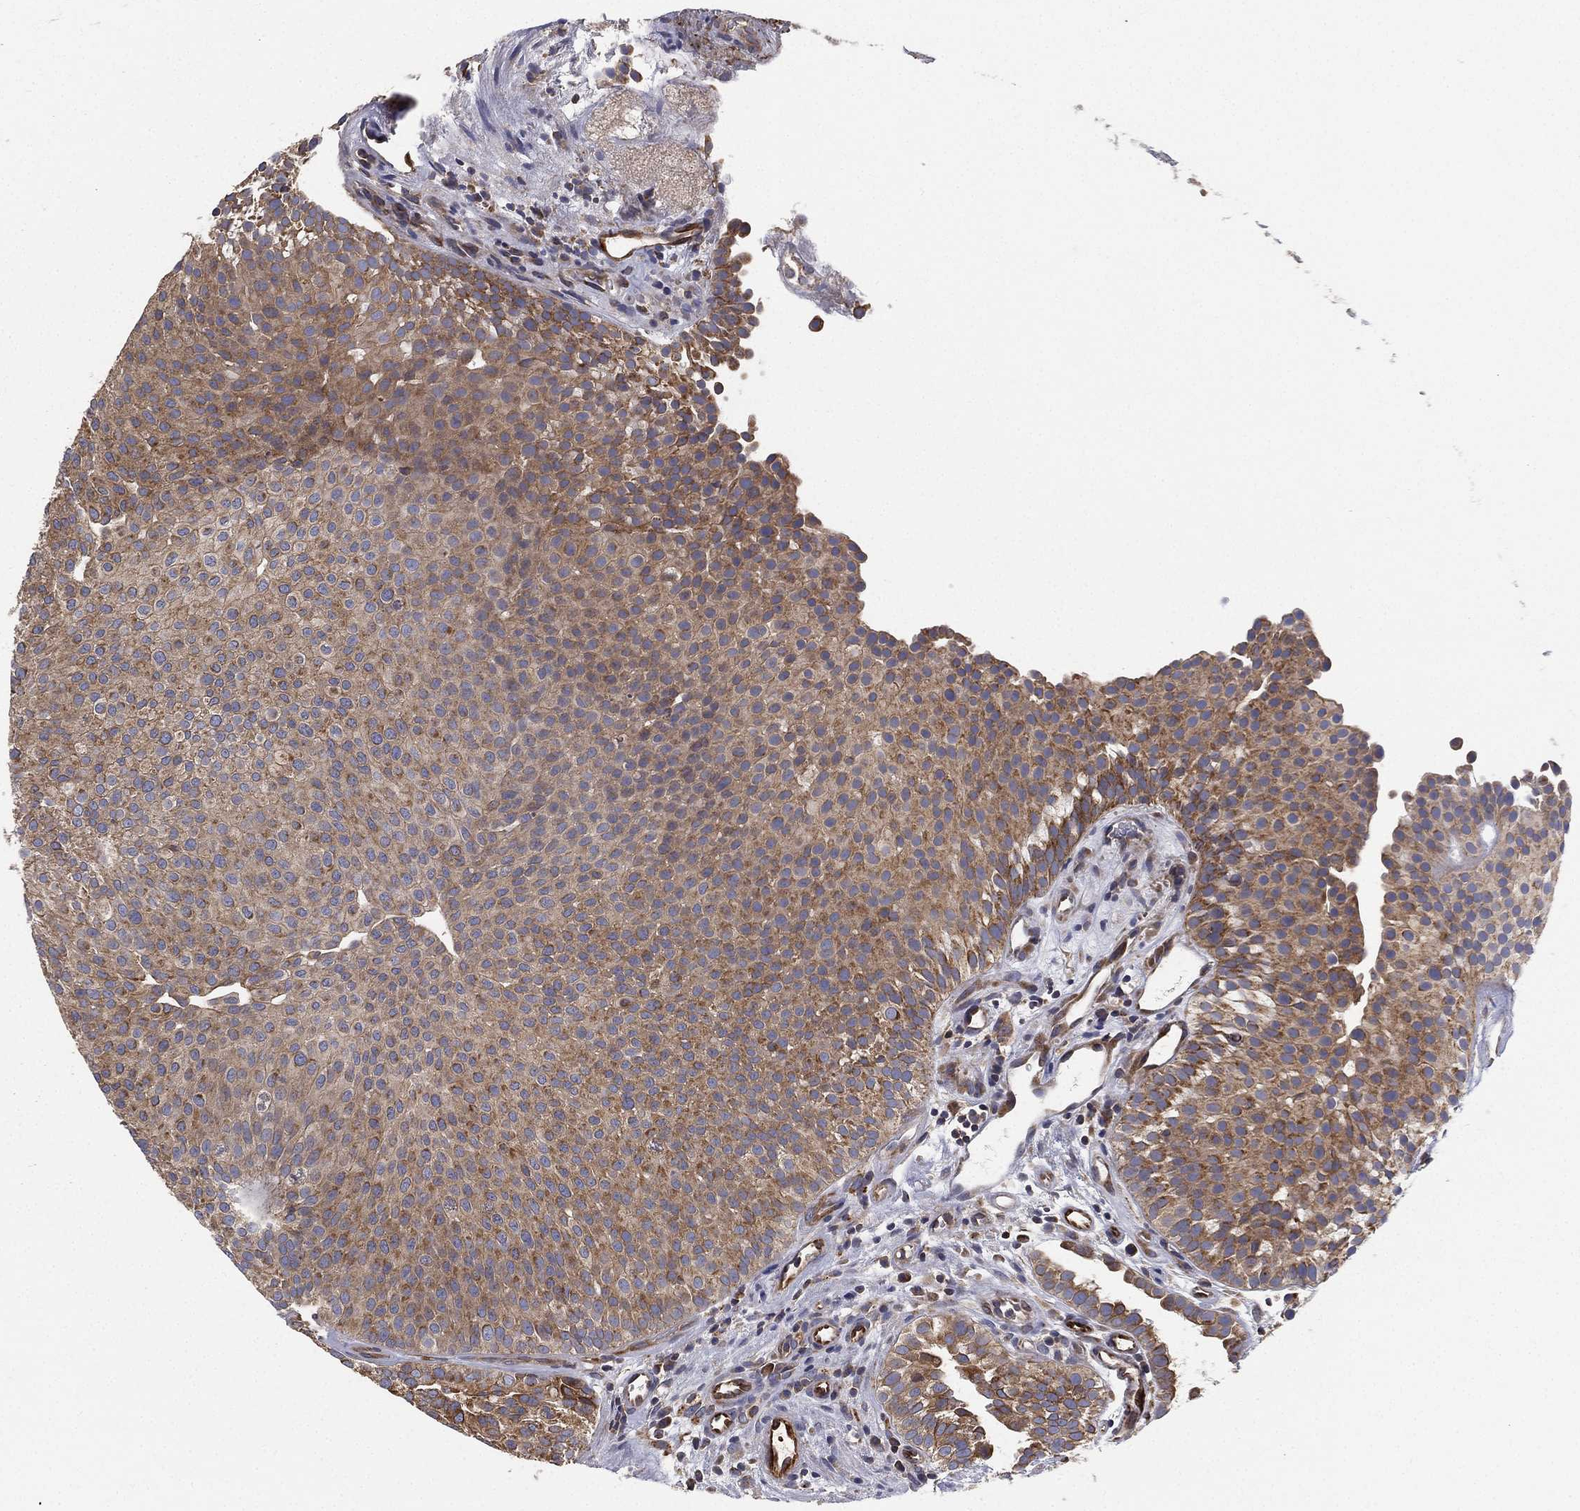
{"staining": {"intensity": "moderate", "quantity": ">75%", "location": "cytoplasmic/membranous"}, "tissue": "urothelial cancer", "cell_type": "Tumor cells", "image_type": "cancer", "snomed": [{"axis": "morphology", "description": "Urothelial carcinoma, Low grade"}, {"axis": "topography", "description": "Urinary bladder"}], "caption": "DAB immunohistochemical staining of urothelial cancer reveals moderate cytoplasmic/membranous protein expression in about >75% of tumor cells. The protein is shown in brown color, while the nuclei are stained blue.", "gene": "CYB5B", "patient": {"sex": "female", "age": 87}}